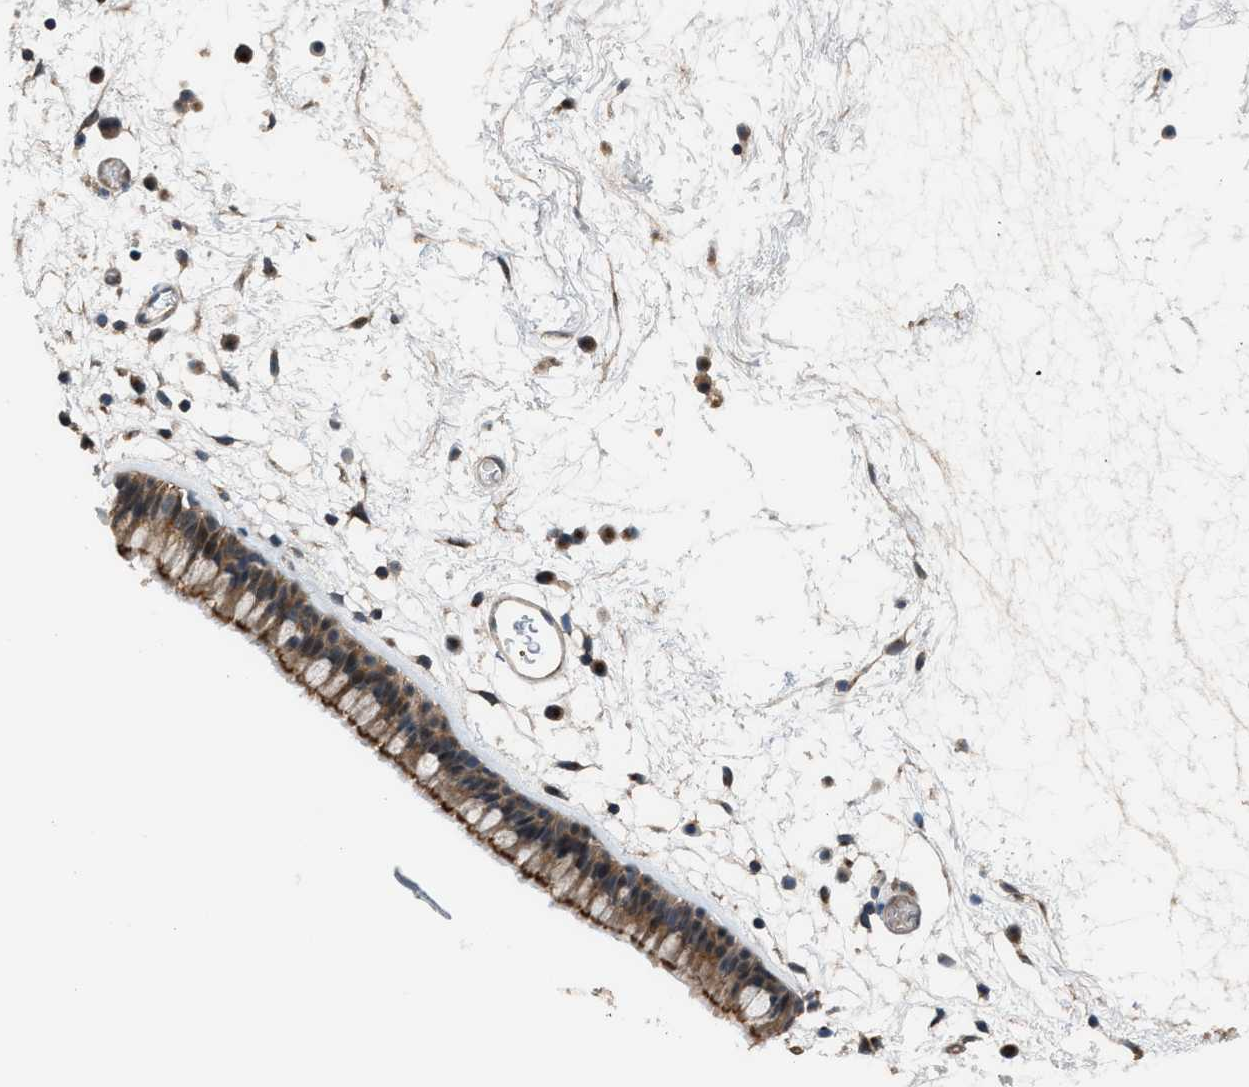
{"staining": {"intensity": "moderate", "quantity": ">75%", "location": "cytoplasmic/membranous,nuclear"}, "tissue": "nasopharynx", "cell_type": "Respiratory epithelial cells", "image_type": "normal", "snomed": [{"axis": "morphology", "description": "Normal tissue, NOS"}, {"axis": "morphology", "description": "Inflammation, NOS"}, {"axis": "topography", "description": "Nasopharynx"}], "caption": "High-power microscopy captured an immunohistochemistry (IHC) image of normal nasopharynx, revealing moderate cytoplasmic/membranous,nuclear expression in approximately >75% of respiratory epithelial cells.", "gene": "CRTC1", "patient": {"sex": "male", "age": 48}}